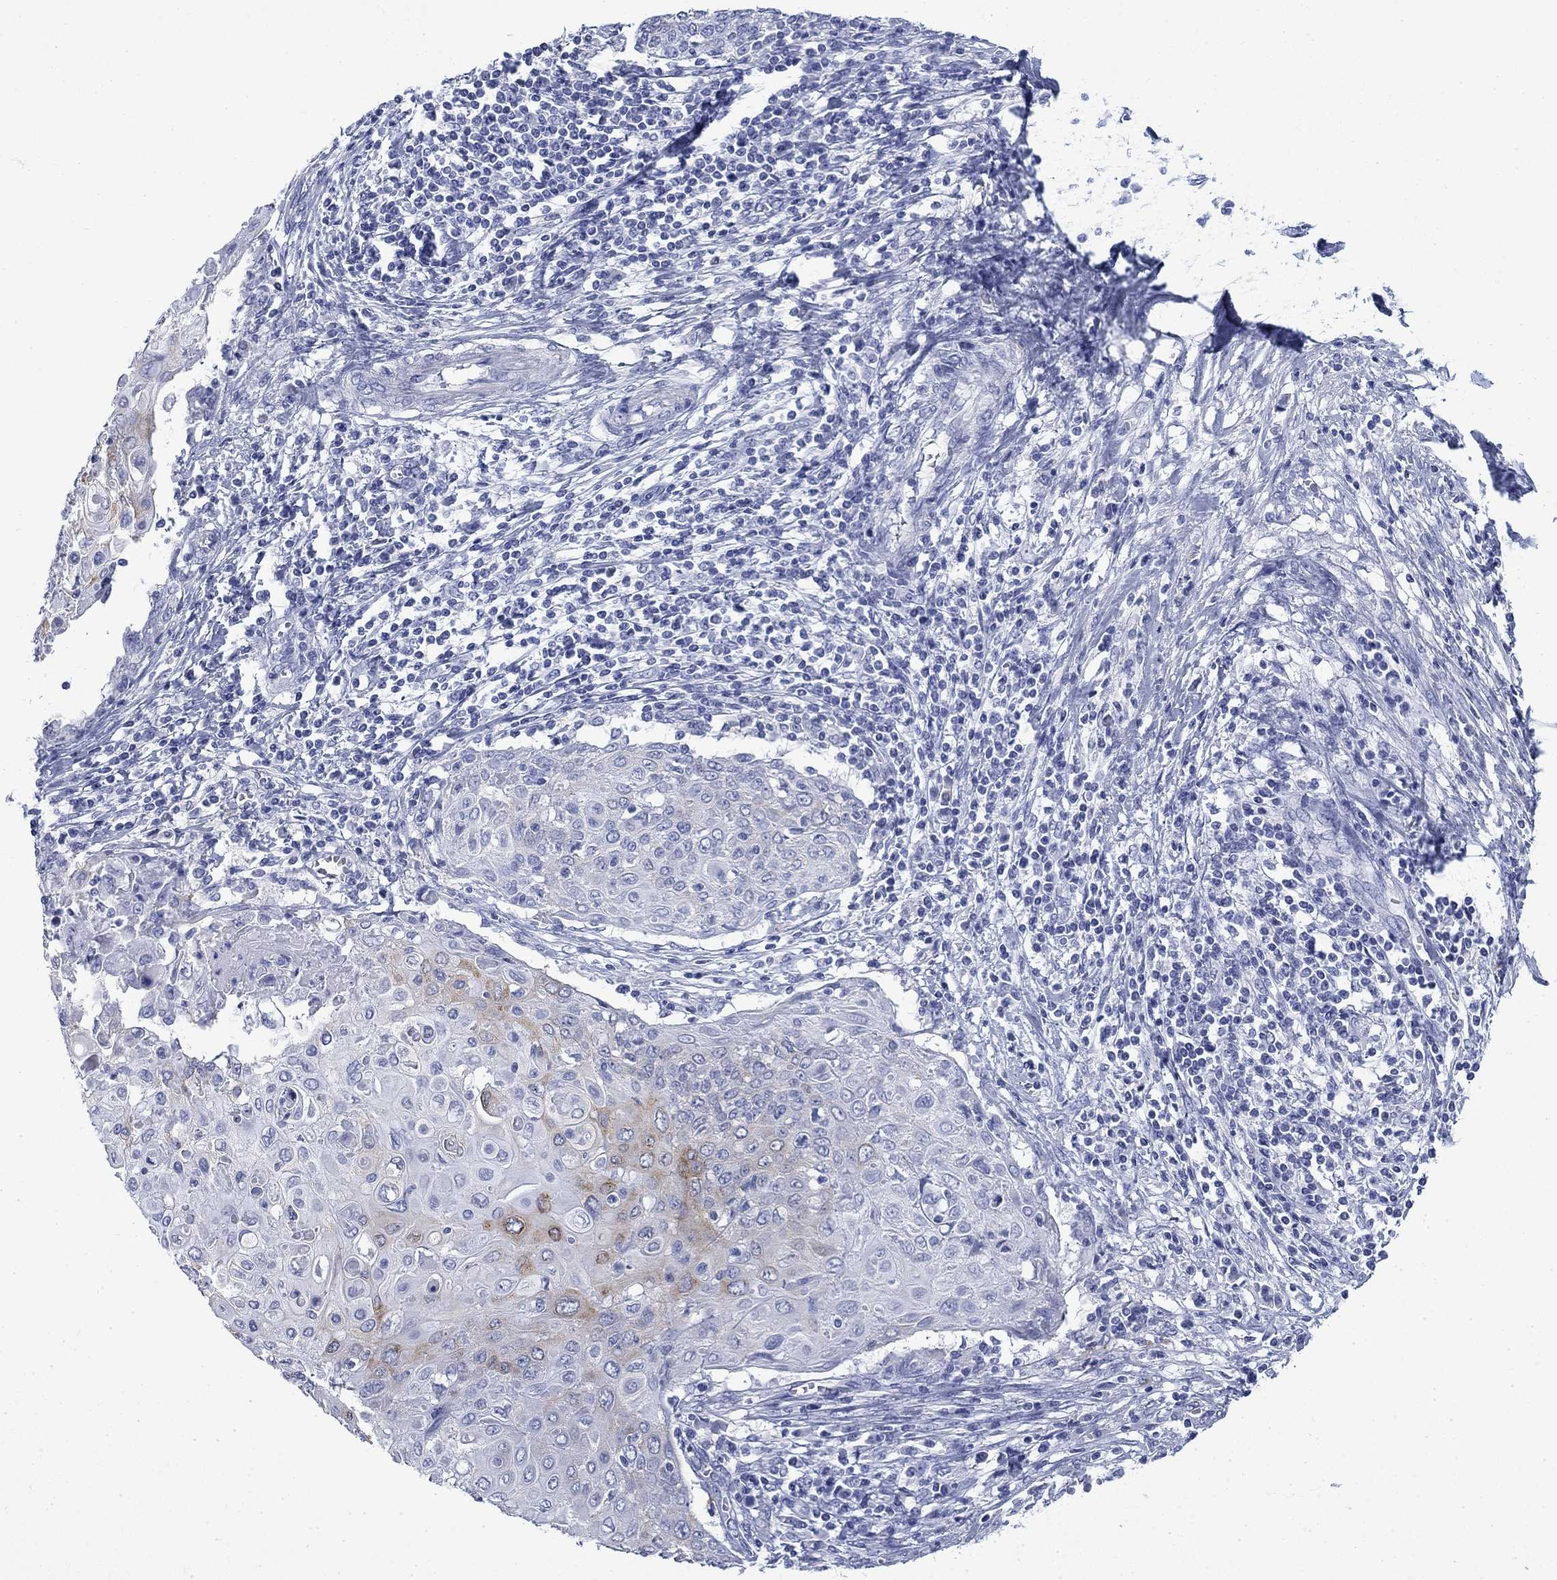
{"staining": {"intensity": "moderate", "quantity": "<25%", "location": "cytoplasmic/membranous"}, "tissue": "cervical cancer", "cell_type": "Tumor cells", "image_type": "cancer", "snomed": [{"axis": "morphology", "description": "Squamous cell carcinoma, NOS"}, {"axis": "topography", "description": "Cervix"}], "caption": "High-magnification brightfield microscopy of cervical squamous cell carcinoma stained with DAB (brown) and counterstained with hematoxylin (blue). tumor cells exhibit moderate cytoplasmic/membranous staining is appreciated in about<25% of cells.", "gene": "IGF2BP3", "patient": {"sex": "female", "age": 39}}